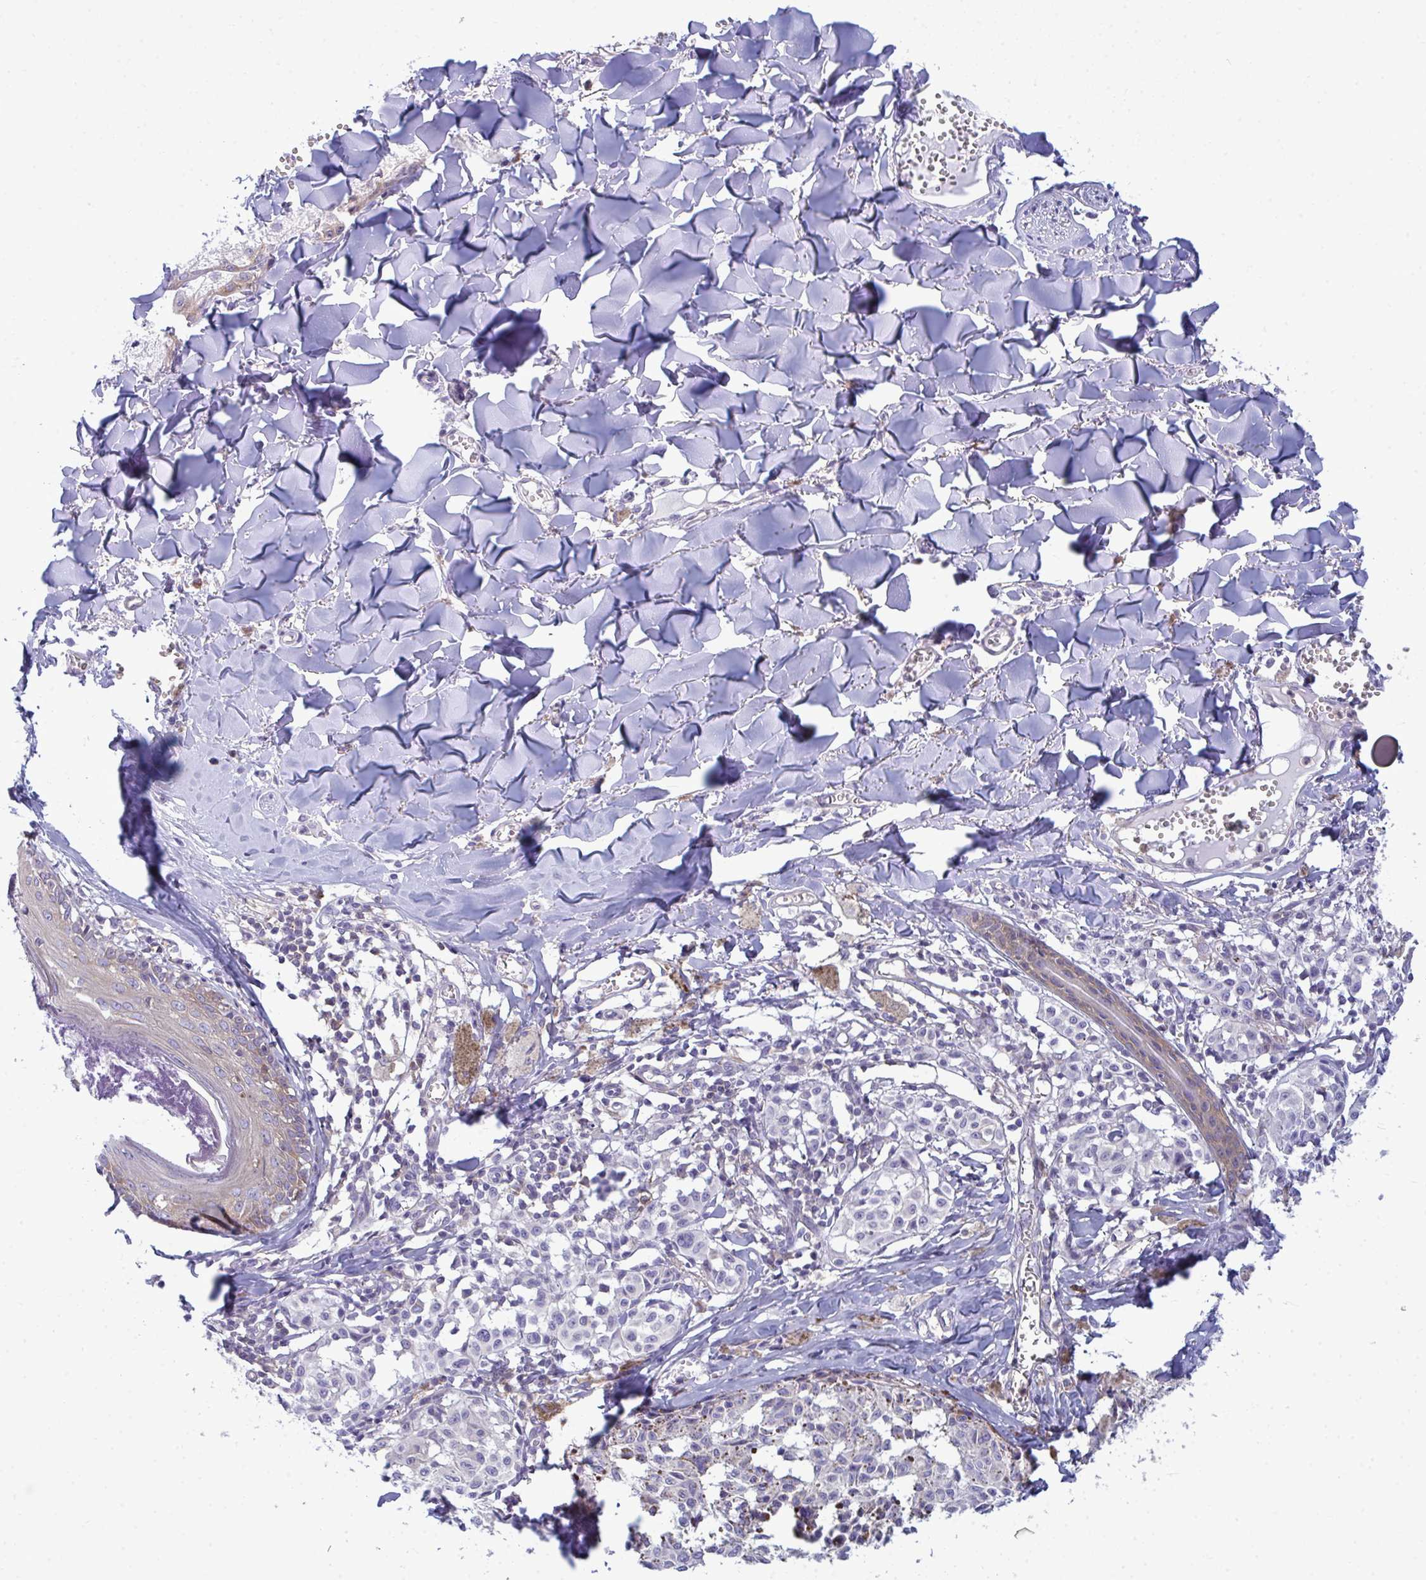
{"staining": {"intensity": "negative", "quantity": "none", "location": "none"}, "tissue": "melanoma", "cell_type": "Tumor cells", "image_type": "cancer", "snomed": [{"axis": "morphology", "description": "Malignant melanoma, NOS"}, {"axis": "topography", "description": "Skin"}], "caption": "Protein analysis of malignant melanoma shows no significant expression in tumor cells.", "gene": "SLC30A6", "patient": {"sex": "female", "age": 43}}